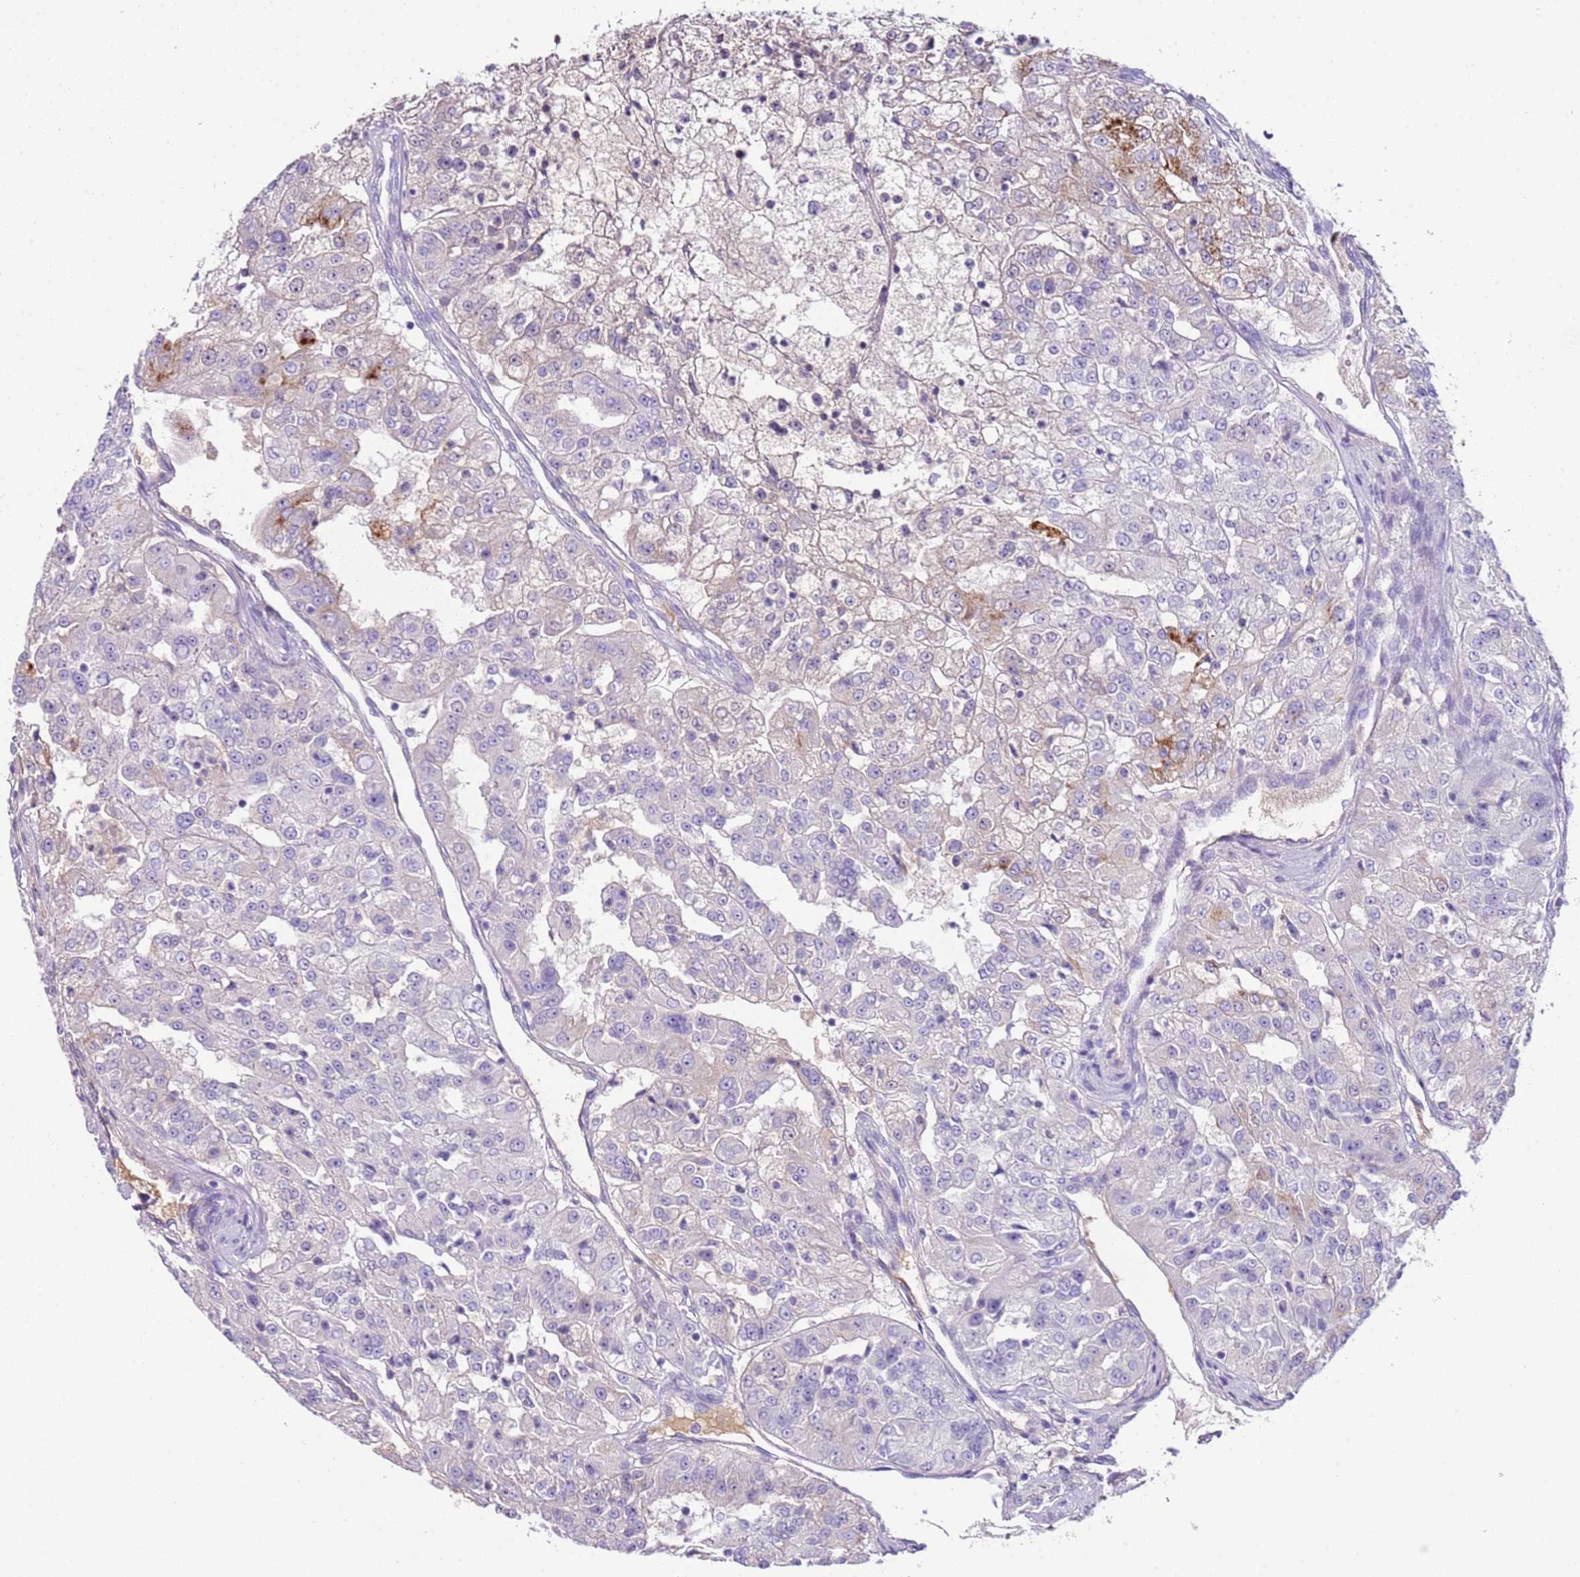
{"staining": {"intensity": "negative", "quantity": "none", "location": "none"}, "tissue": "renal cancer", "cell_type": "Tumor cells", "image_type": "cancer", "snomed": [{"axis": "morphology", "description": "Adenocarcinoma, NOS"}, {"axis": "topography", "description": "Kidney"}], "caption": "The IHC histopathology image has no significant positivity in tumor cells of renal cancer tissue.", "gene": "IGKV3D-11", "patient": {"sex": "female", "age": 63}}